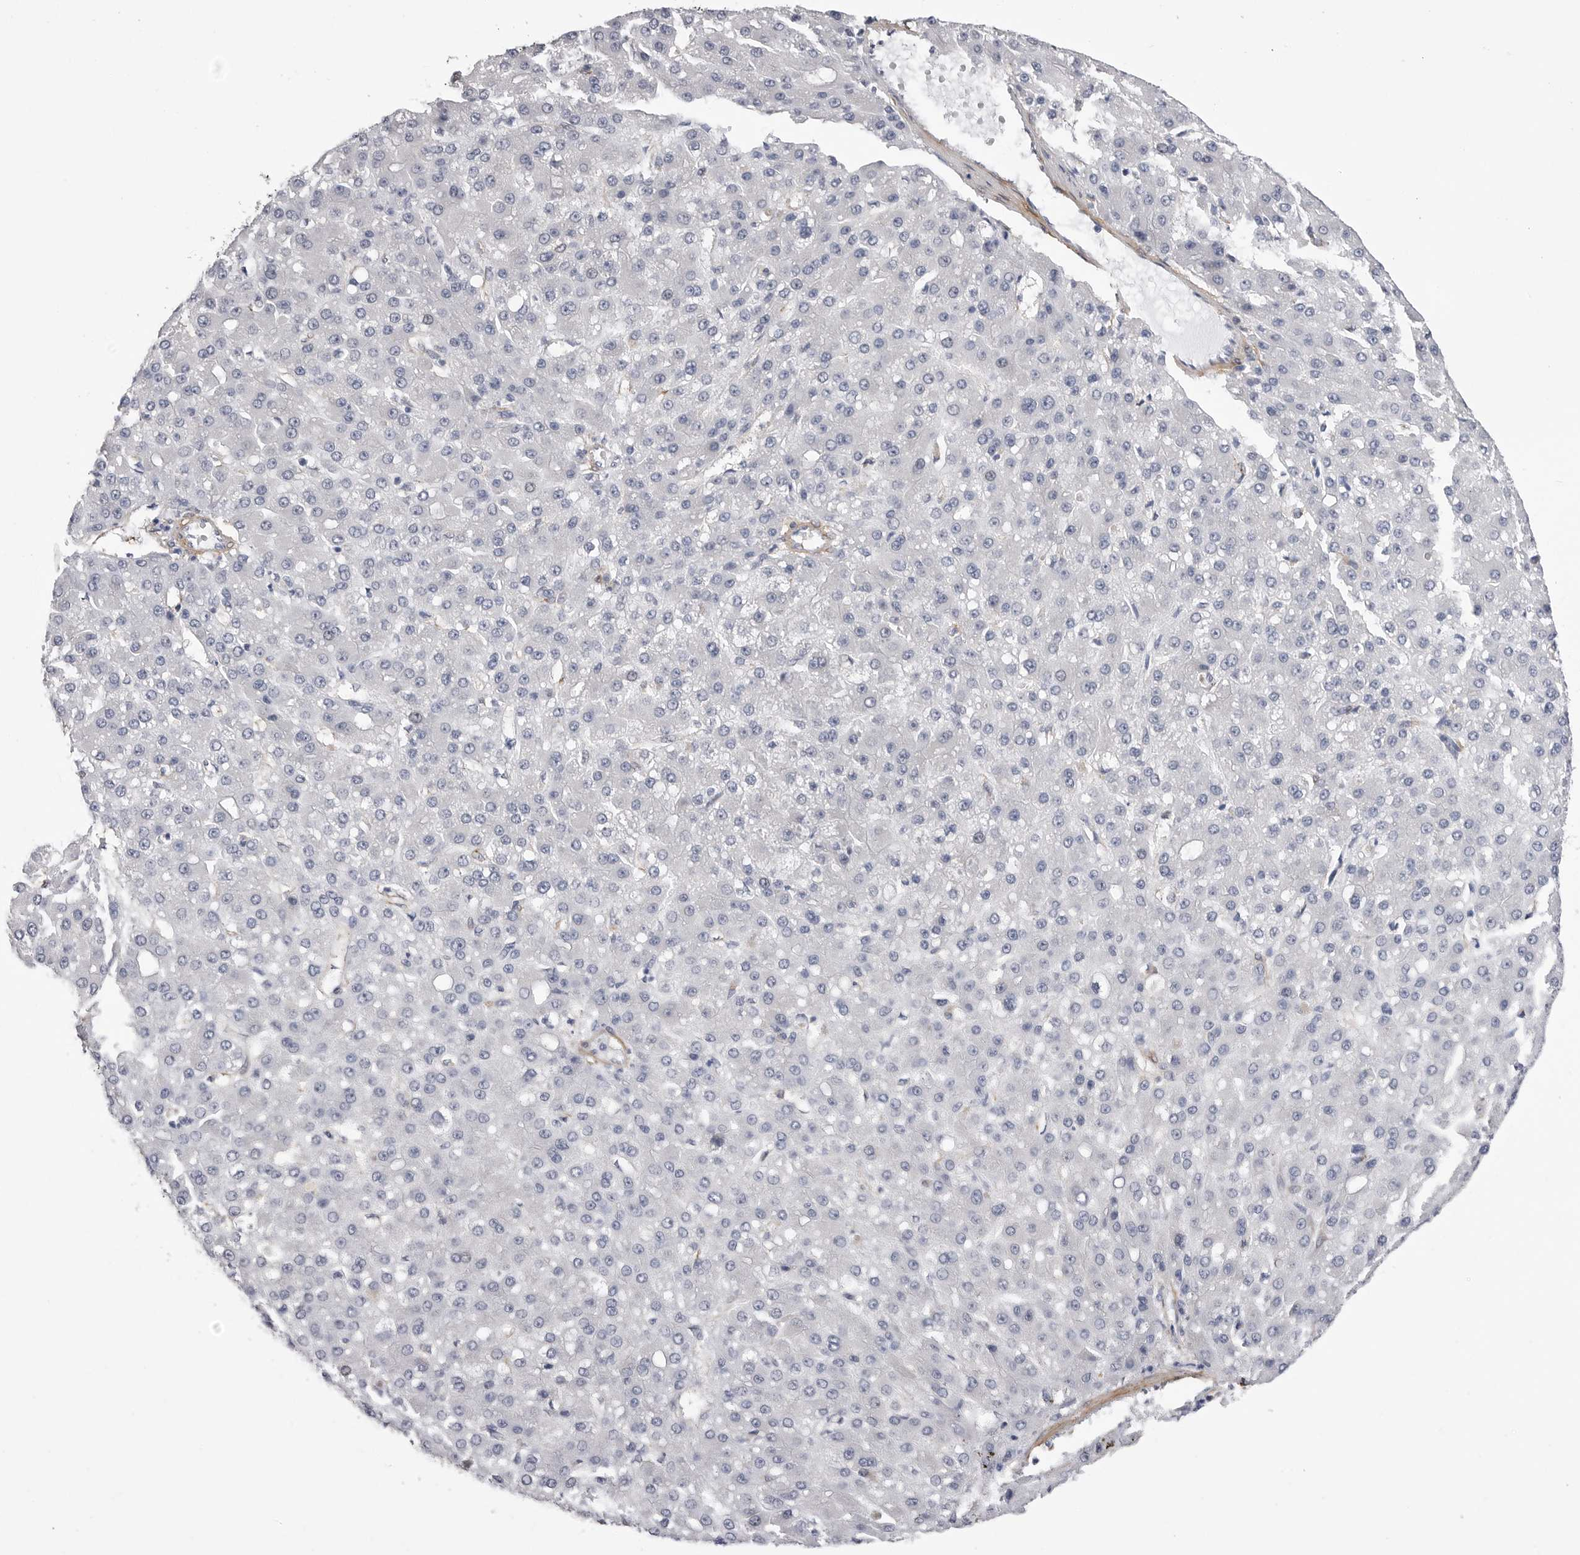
{"staining": {"intensity": "negative", "quantity": "none", "location": "none"}, "tissue": "liver cancer", "cell_type": "Tumor cells", "image_type": "cancer", "snomed": [{"axis": "morphology", "description": "Carcinoma, Hepatocellular, NOS"}, {"axis": "topography", "description": "Liver"}], "caption": "Immunohistochemistry (IHC) histopathology image of neoplastic tissue: human liver cancer stained with DAB reveals no significant protein positivity in tumor cells. Brightfield microscopy of immunohistochemistry (IHC) stained with DAB (3,3'-diaminobenzidine) (brown) and hematoxylin (blue), captured at high magnification.", "gene": "AKAP12", "patient": {"sex": "male", "age": 67}}